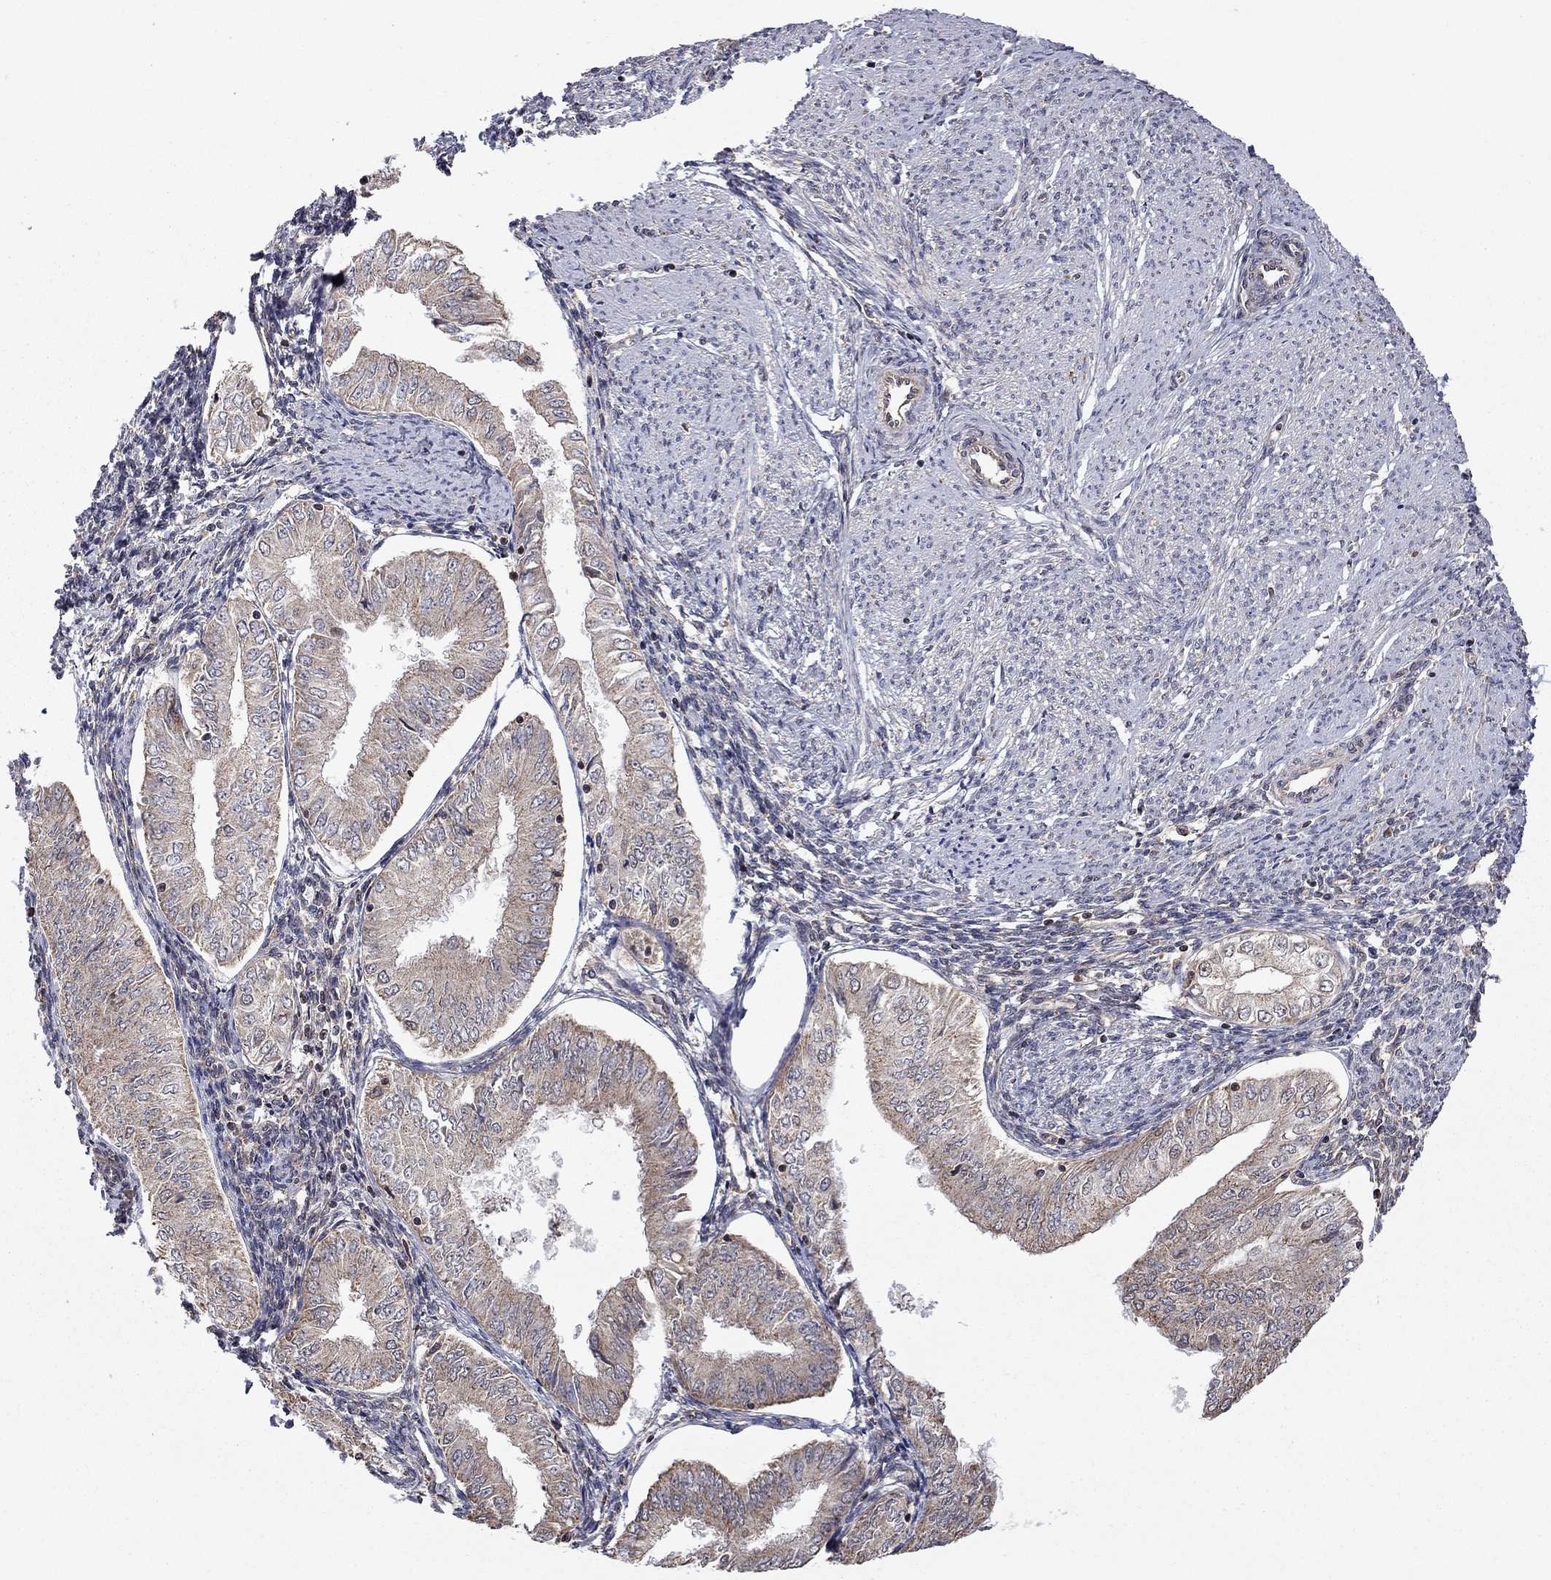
{"staining": {"intensity": "negative", "quantity": "none", "location": "none"}, "tissue": "endometrial cancer", "cell_type": "Tumor cells", "image_type": "cancer", "snomed": [{"axis": "morphology", "description": "Adenocarcinoma, NOS"}, {"axis": "topography", "description": "Endometrium"}], "caption": "Immunohistochemistry photomicrograph of neoplastic tissue: human endometrial cancer stained with DAB (3,3'-diaminobenzidine) reveals no significant protein staining in tumor cells.", "gene": "TDP1", "patient": {"sex": "female", "age": 53}}